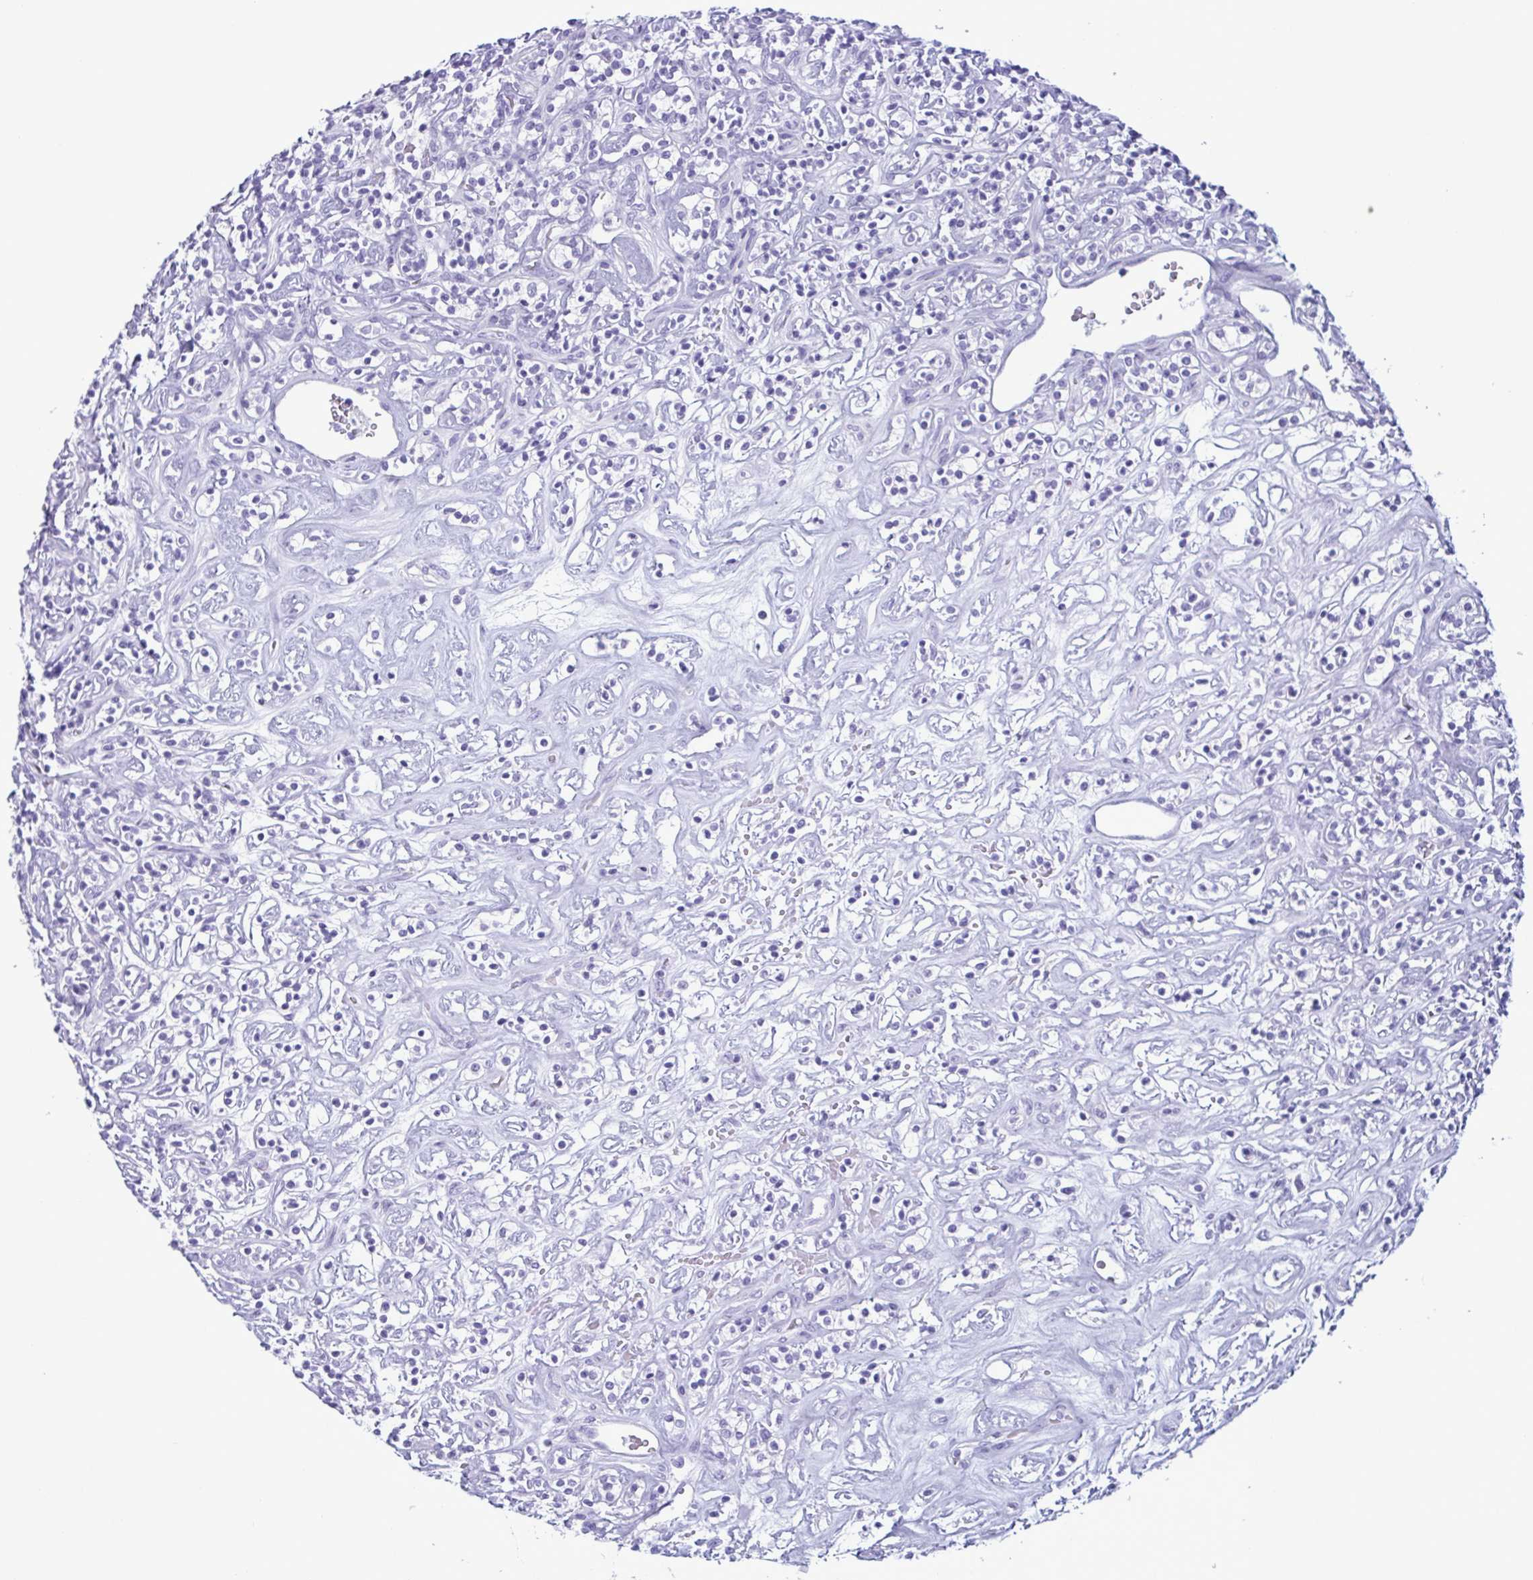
{"staining": {"intensity": "negative", "quantity": "none", "location": "none"}, "tissue": "renal cancer", "cell_type": "Tumor cells", "image_type": "cancer", "snomed": [{"axis": "morphology", "description": "Adenocarcinoma, NOS"}, {"axis": "topography", "description": "Kidney"}], "caption": "There is no significant expression in tumor cells of renal cancer (adenocarcinoma).", "gene": "LTF", "patient": {"sex": "male", "age": 77}}